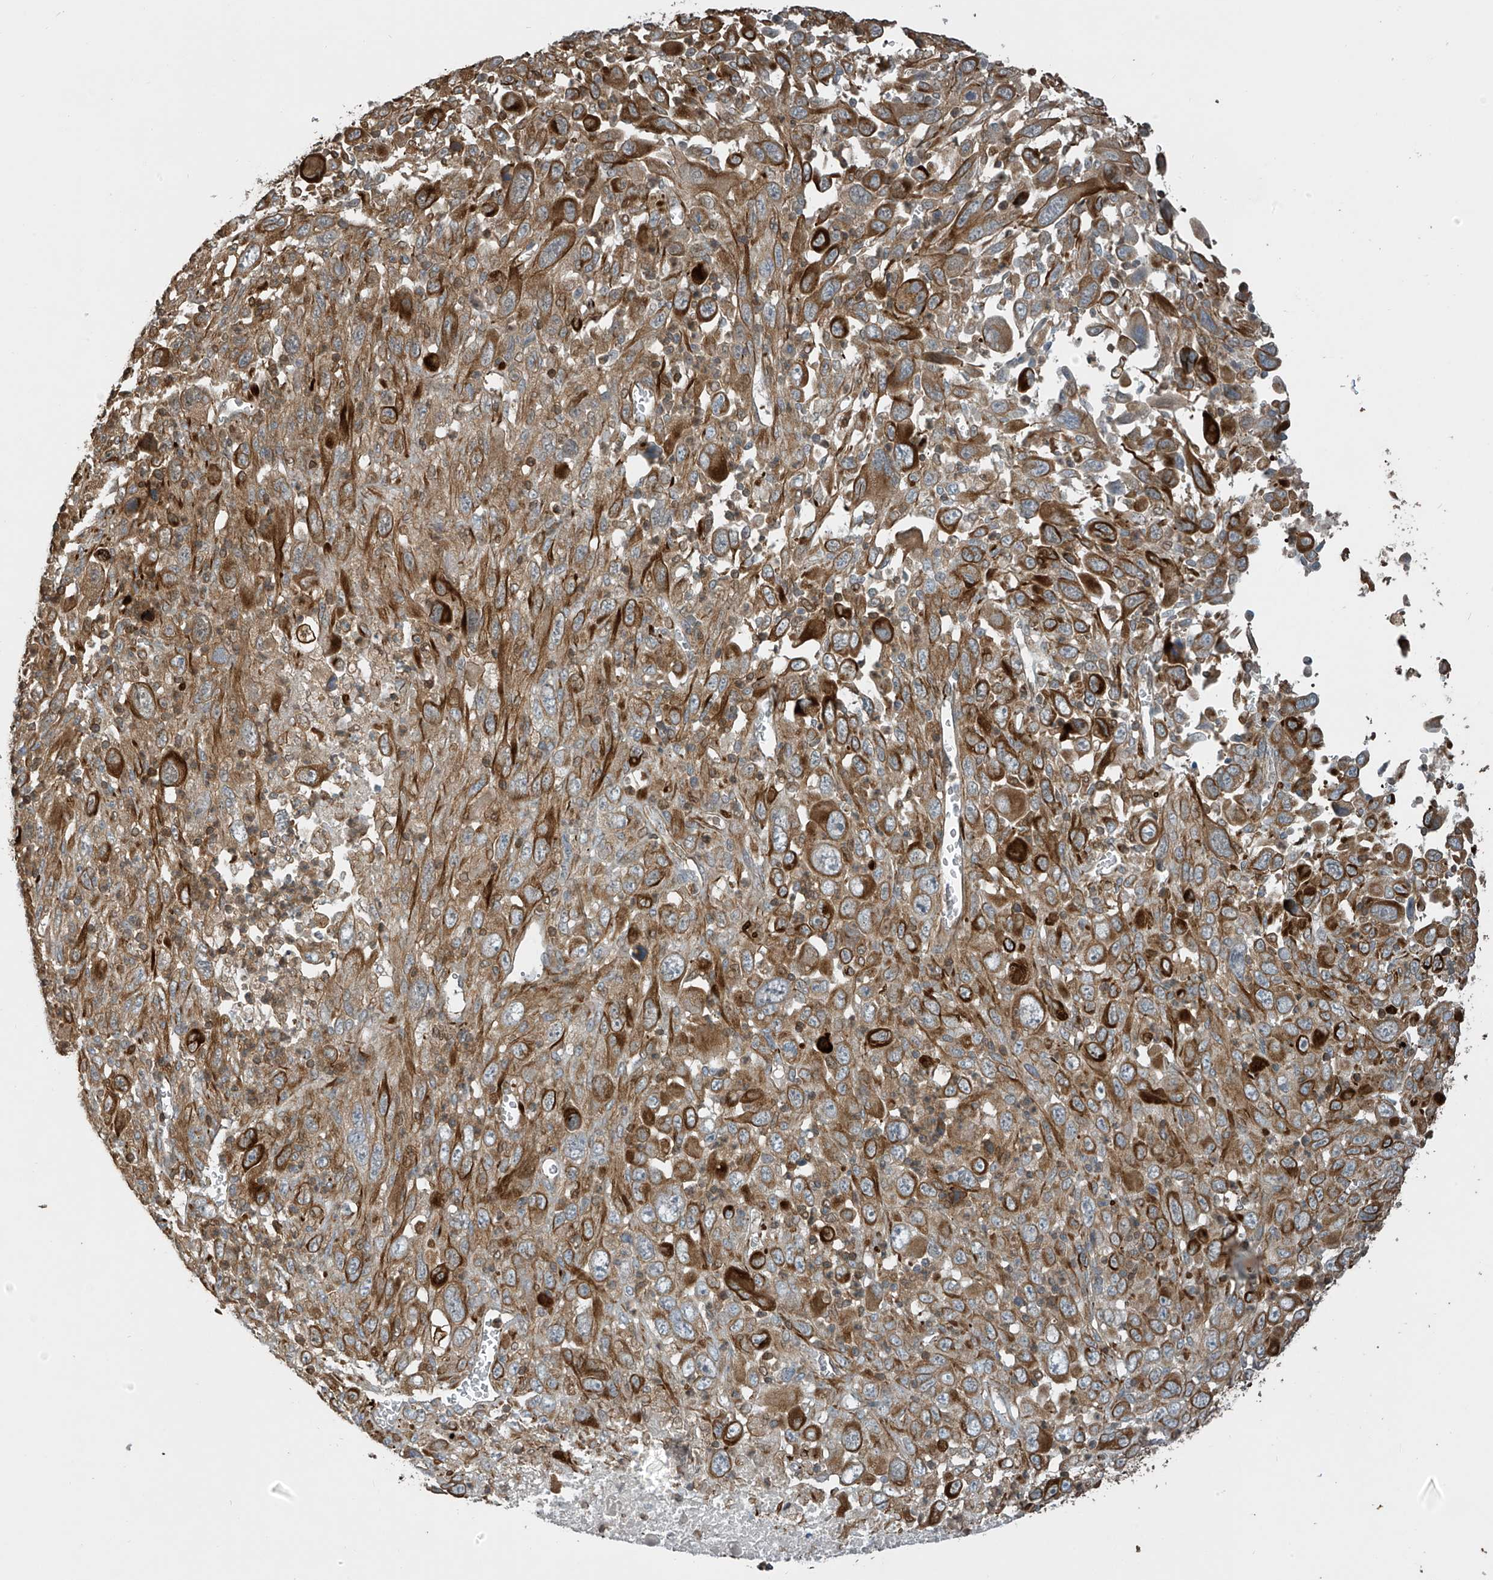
{"staining": {"intensity": "moderate", "quantity": ">75%", "location": "cytoplasmic/membranous"}, "tissue": "melanoma", "cell_type": "Tumor cells", "image_type": "cancer", "snomed": [{"axis": "morphology", "description": "Malignant melanoma, Metastatic site"}, {"axis": "topography", "description": "Skin"}], "caption": "Melanoma stained with immunohistochemistry displays moderate cytoplasmic/membranous positivity in approximately >75% of tumor cells. (Stains: DAB in brown, nuclei in blue, Microscopy: brightfield microscopy at high magnification).", "gene": "SH3BGRL3", "patient": {"sex": "female", "age": 56}}